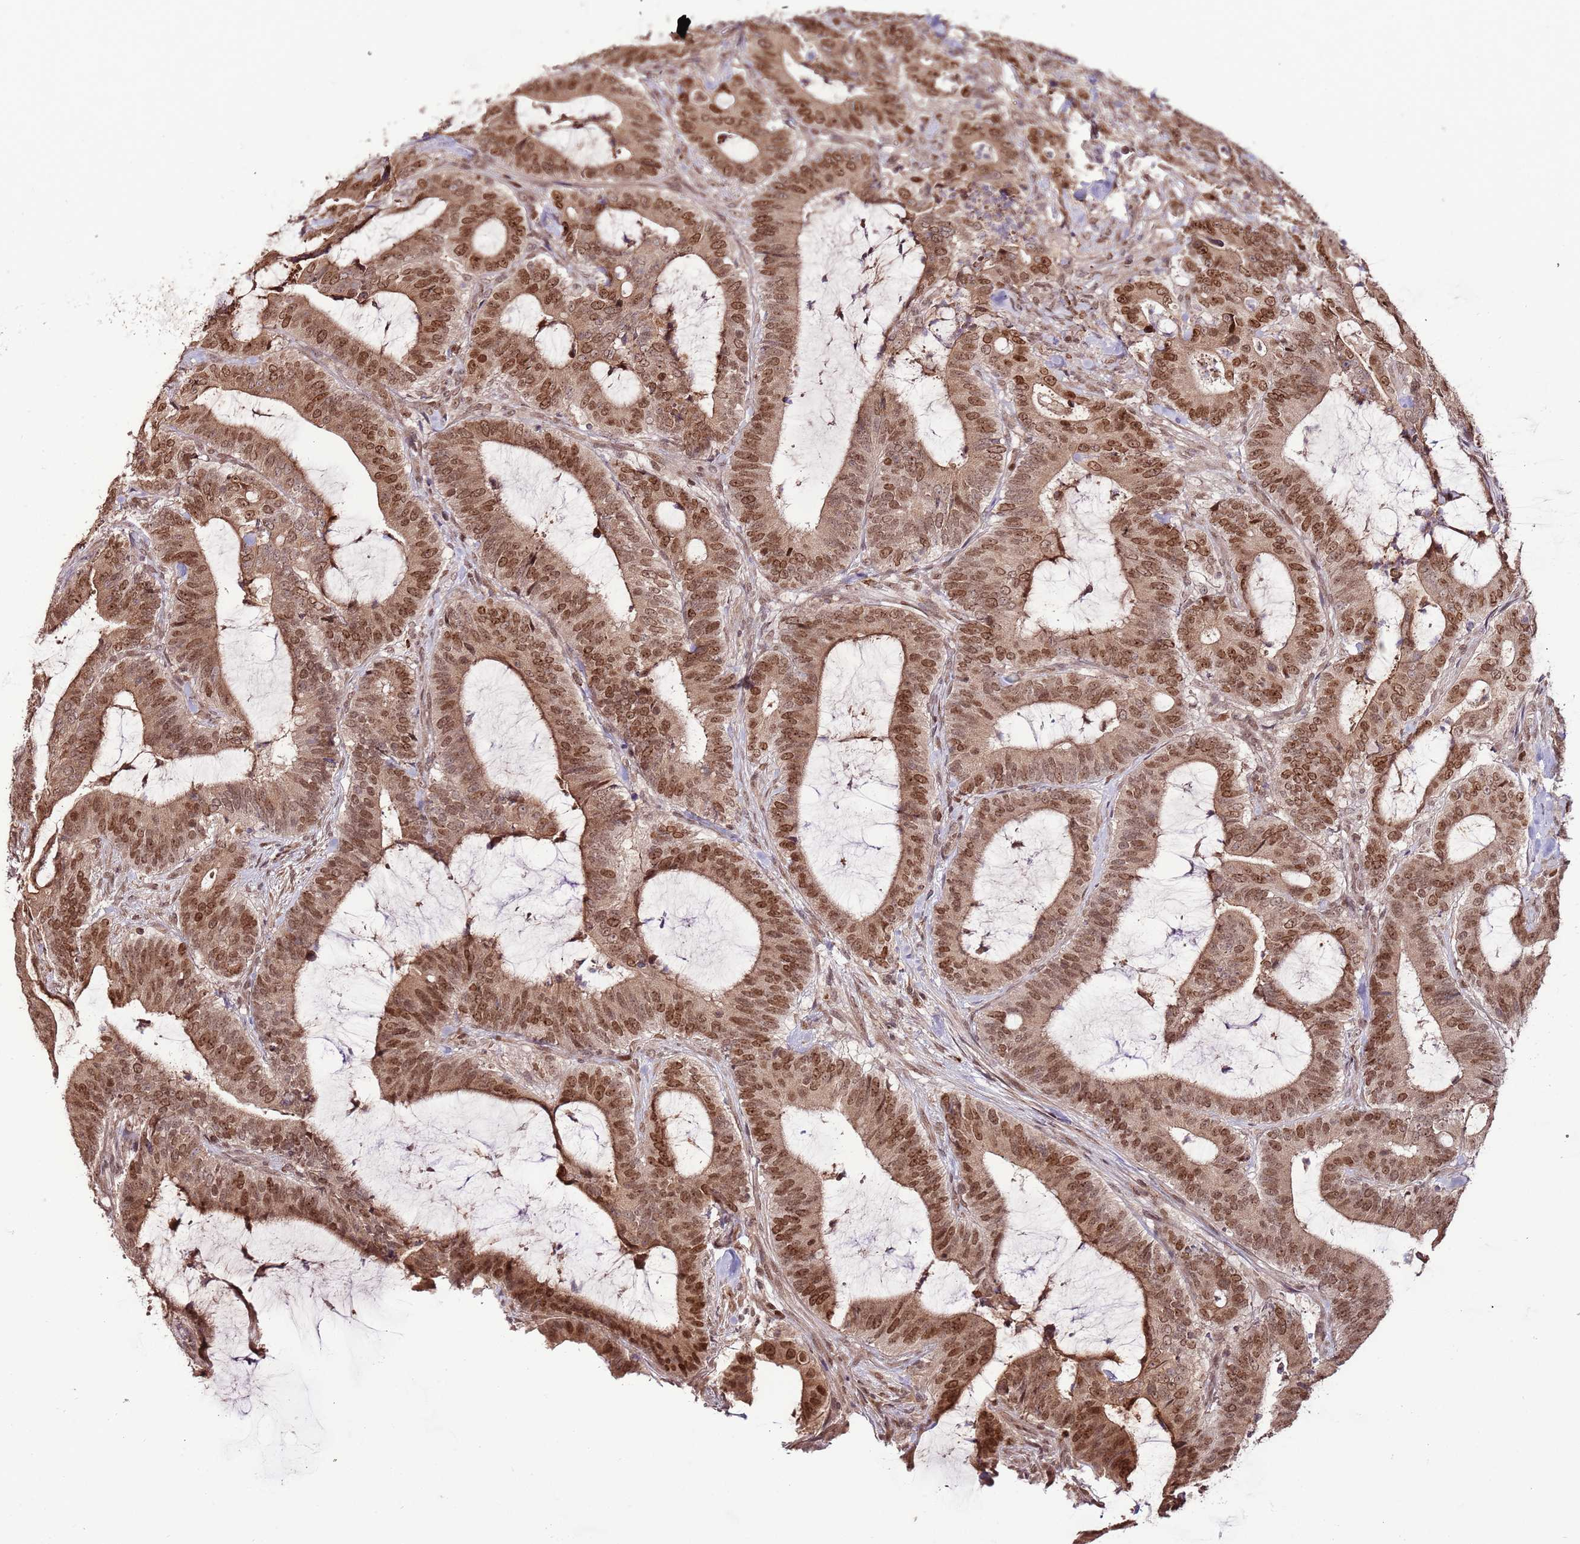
{"staining": {"intensity": "strong", "quantity": ">75%", "location": "nuclear"}, "tissue": "colorectal cancer", "cell_type": "Tumor cells", "image_type": "cancer", "snomed": [{"axis": "morphology", "description": "Adenocarcinoma, NOS"}, {"axis": "topography", "description": "Colon"}], "caption": "The micrograph displays staining of adenocarcinoma (colorectal), revealing strong nuclear protein positivity (brown color) within tumor cells.", "gene": "RIF1", "patient": {"sex": "female", "age": 43}}